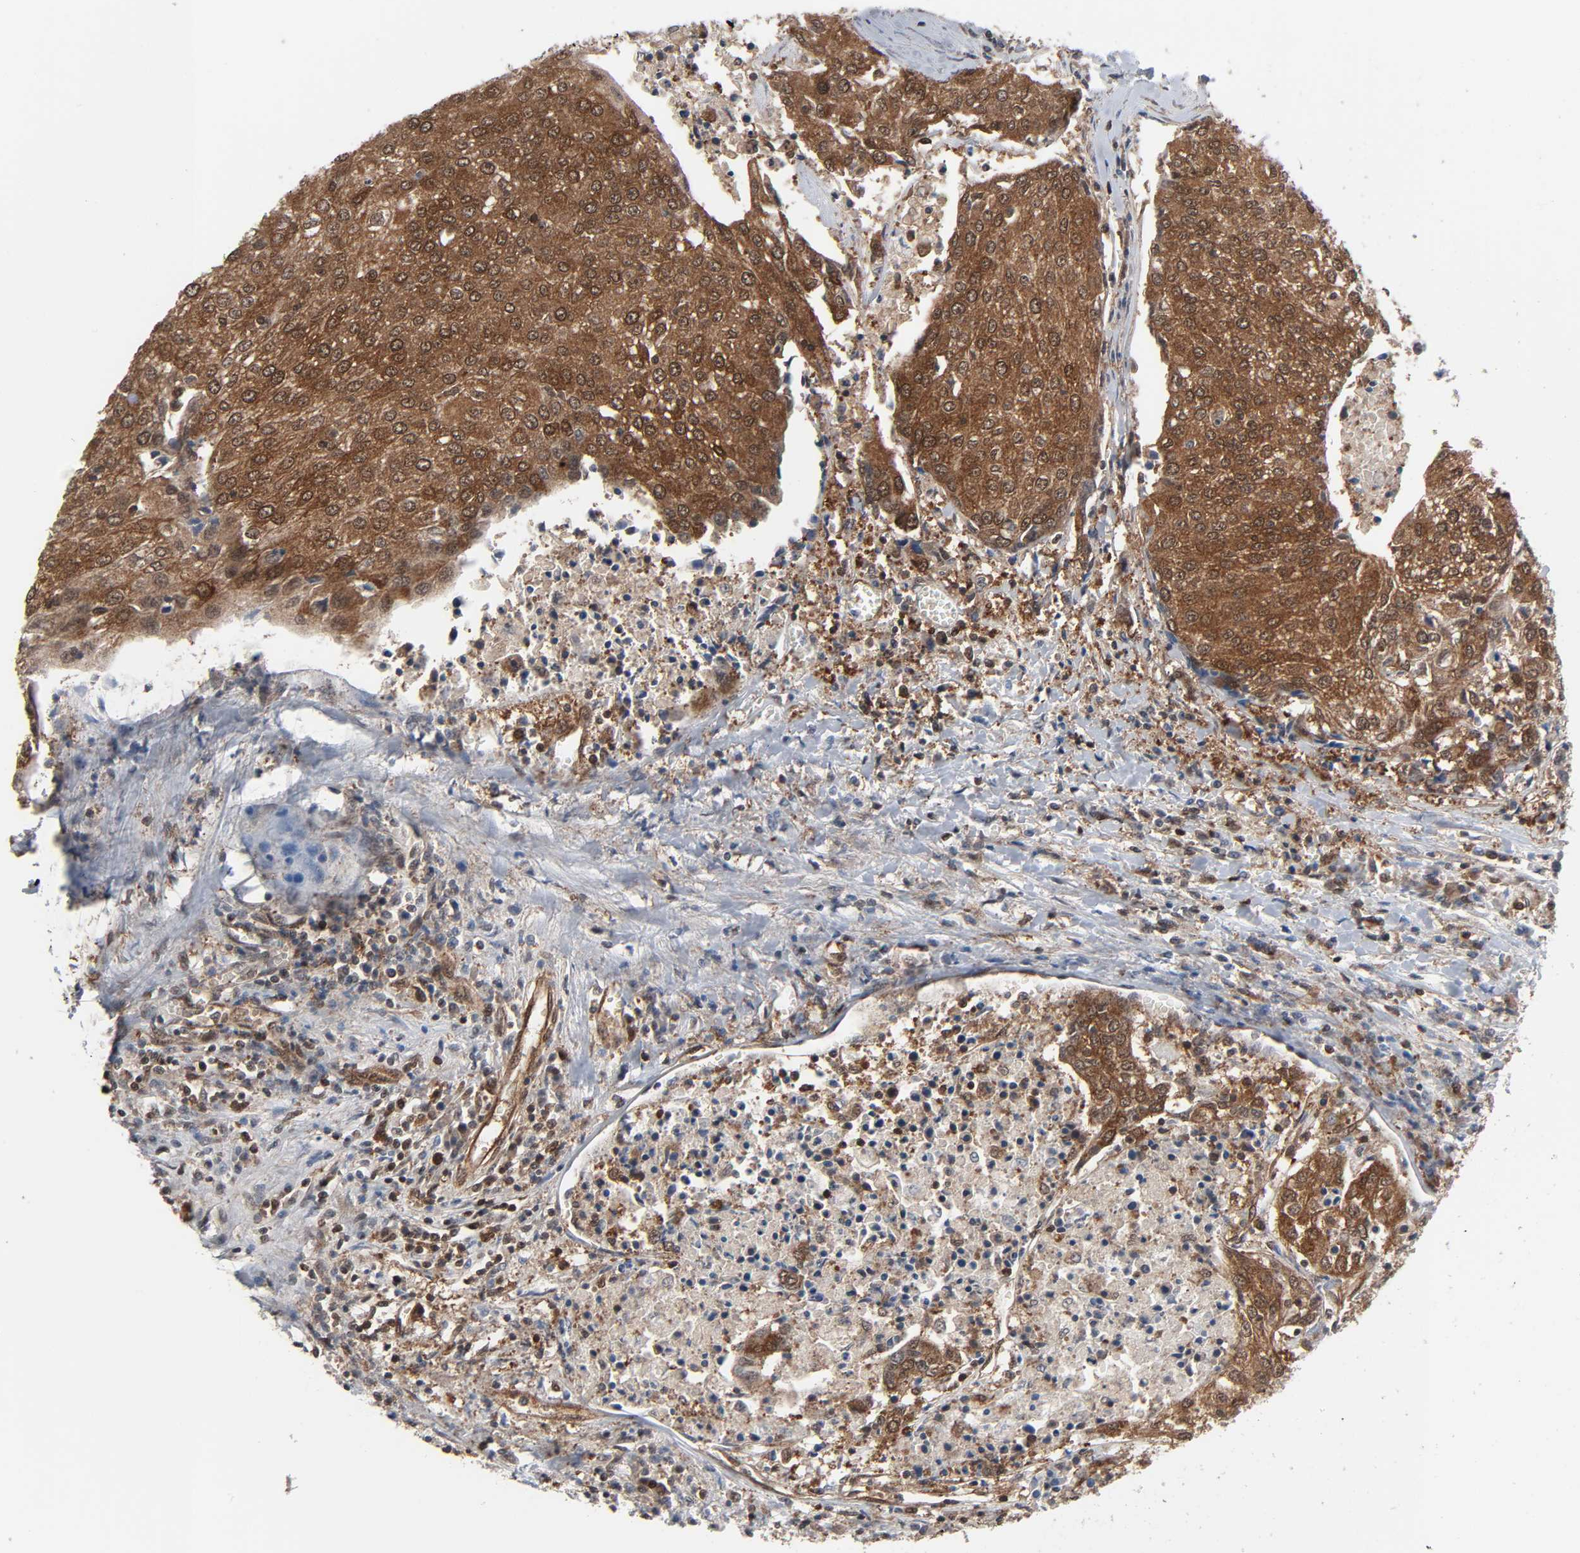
{"staining": {"intensity": "strong", "quantity": ">75%", "location": "cytoplasmic/membranous,nuclear"}, "tissue": "urothelial cancer", "cell_type": "Tumor cells", "image_type": "cancer", "snomed": [{"axis": "morphology", "description": "Urothelial carcinoma, High grade"}, {"axis": "topography", "description": "Urinary bladder"}], "caption": "This is an image of IHC staining of urothelial cancer, which shows strong positivity in the cytoplasmic/membranous and nuclear of tumor cells.", "gene": "GSK3A", "patient": {"sex": "female", "age": 85}}